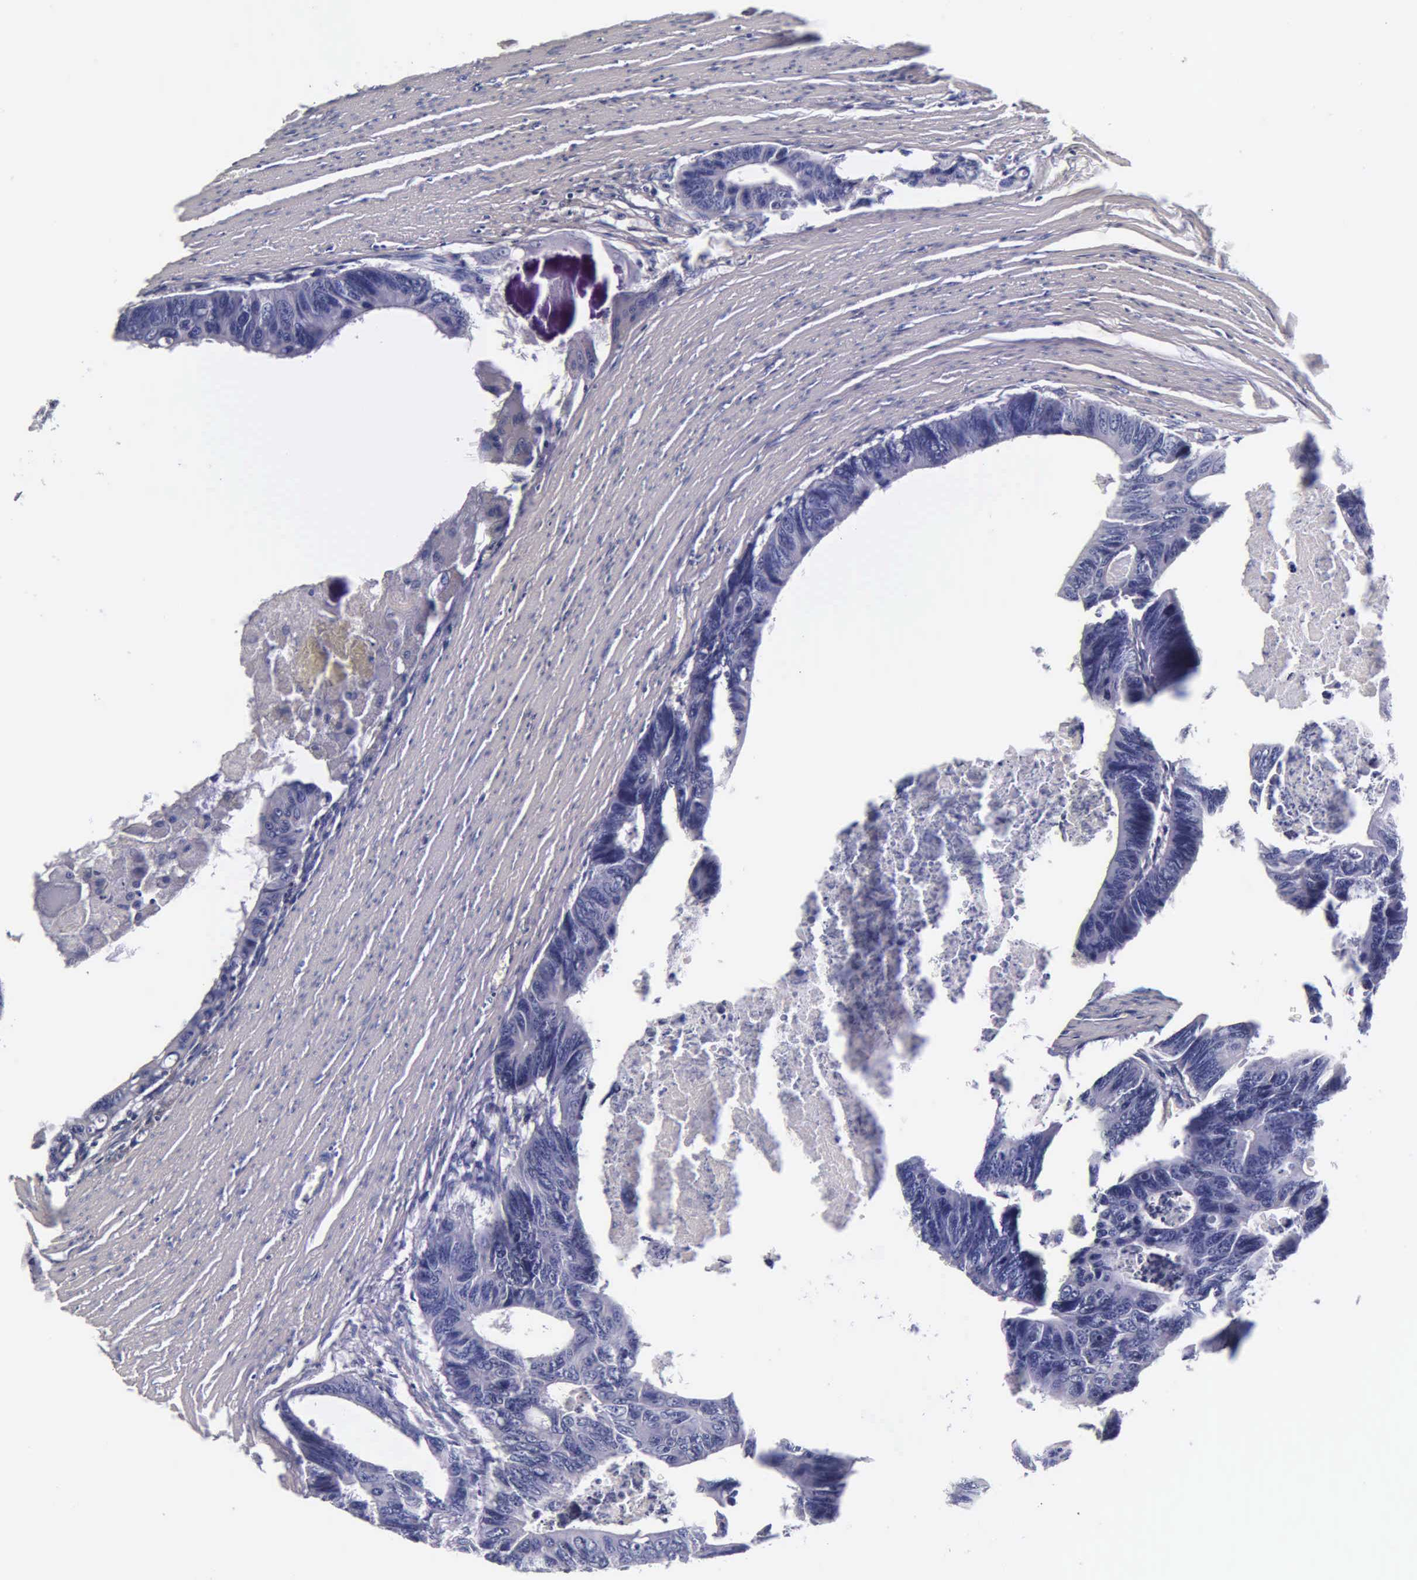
{"staining": {"intensity": "negative", "quantity": "none", "location": "none"}, "tissue": "colorectal cancer", "cell_type": "Tumor cells", "image_type": "cancer", "snomed": [{"axis": "morphology", "description": "Adenocarcinoma, NOS"}, {"axis": "topography", "description": "Colon"}], "caption": "Tumor cells show no significant staining in adenocarcinoma (colorectal). Brightfield microscopy of immunohistochemistry (IHC) stained with DAB (brown) and hematoxylin (blue), captured at high magnification.", "gene": "IAPP", "patient": {"sex": "female", "age": 55}}